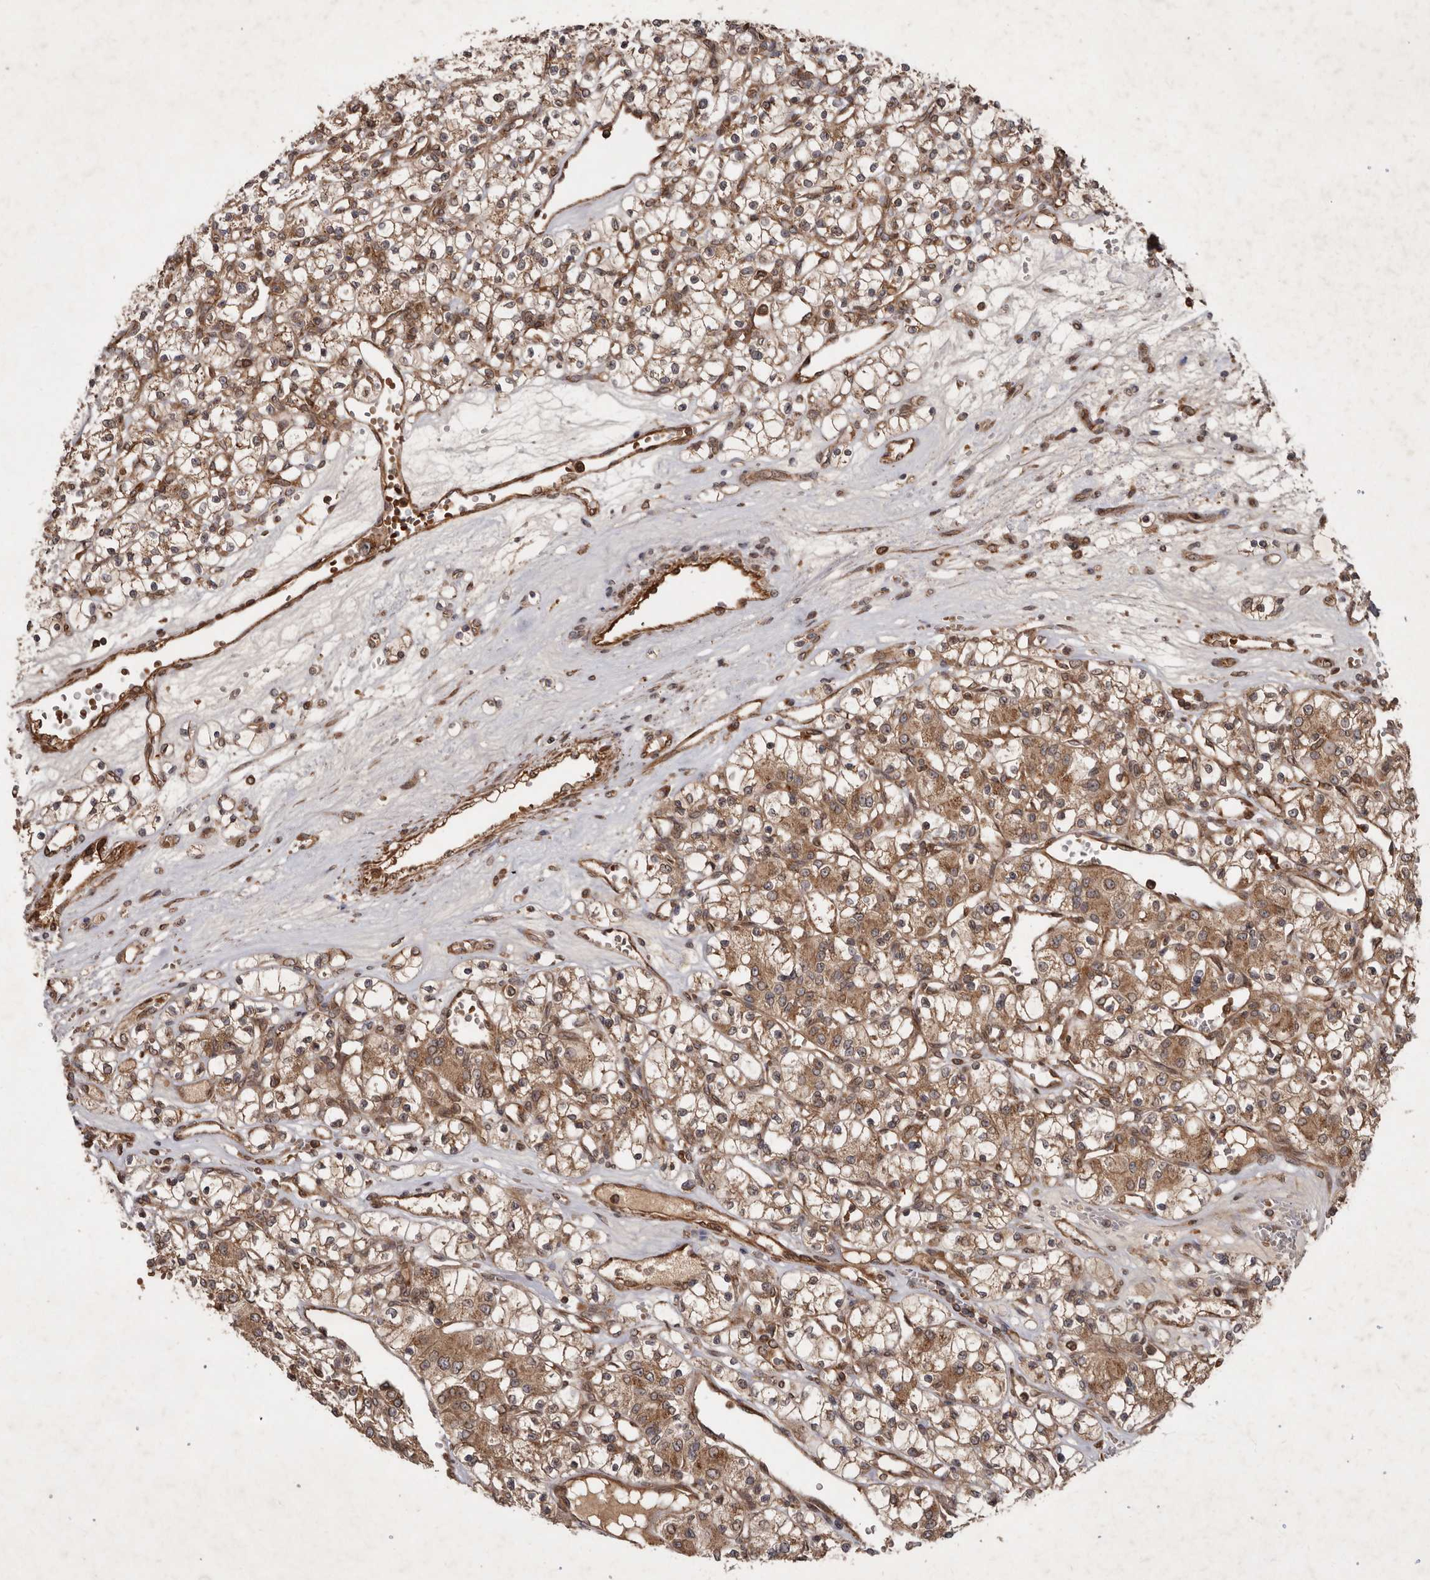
{"staining": {"intensity": "moderate", "quantity": ">75%", "location": "cytoplasmic/membranous"}, "tissue": "renal cancer", "cell_type": "Tumor cells", "image_type": "cancer", "snomed": [{"axis": "morphology", "description": "Adenocarcinoma, NOS"}, {"axis": "topography", "description": "Kidney"}], "caption": "An image showing moderate cytoplasmic/membranous positivity in about >75% of tumor cells in adenocarcinoma (renal), as visualized by brown immunohistochemical staining.", "gene": "STK36", "patient": {"sex": "female", "age": 59}}